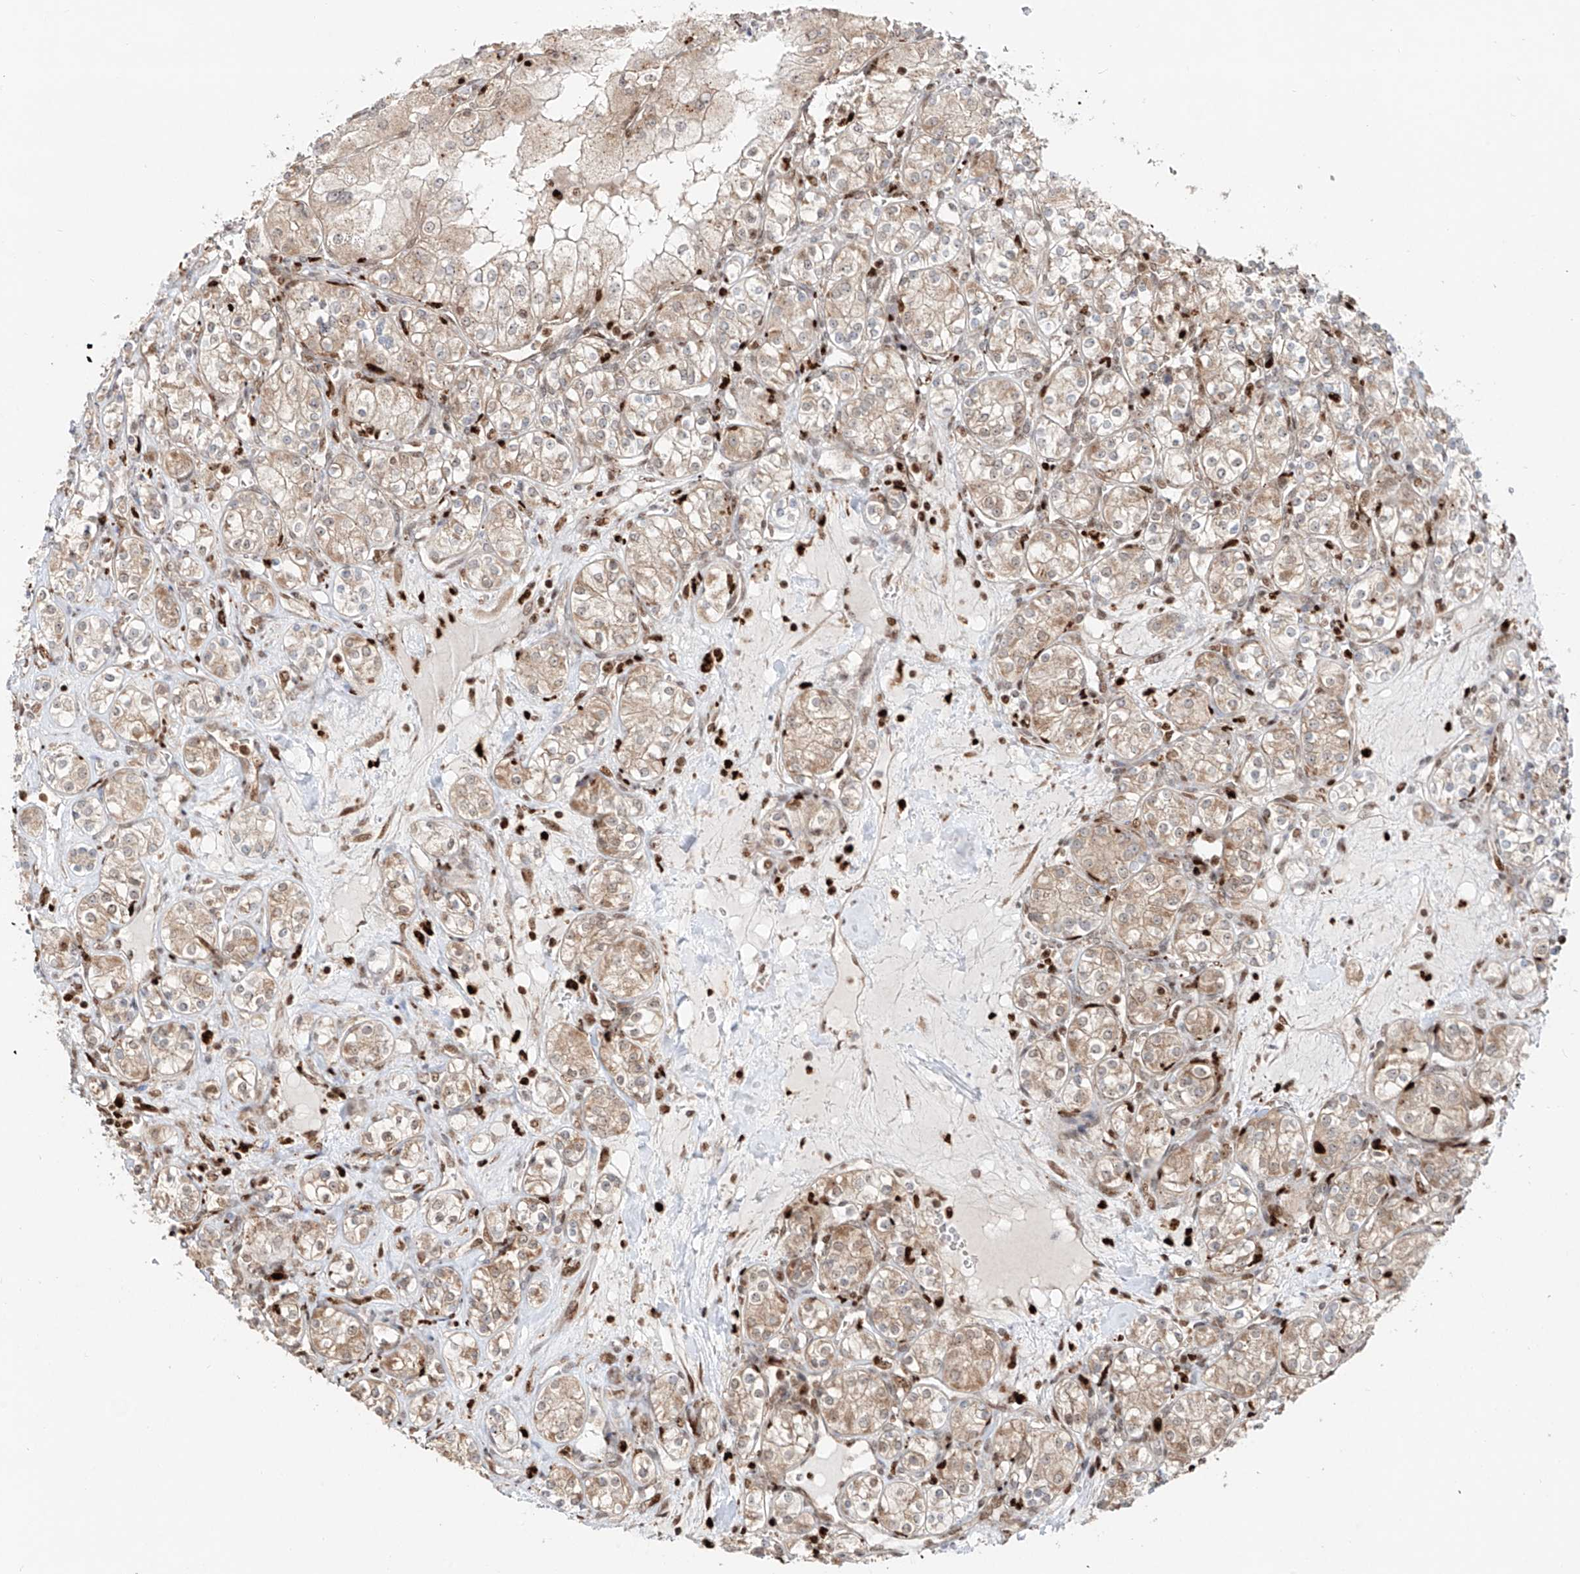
{"staining": {"intensity": "weak", "quantity": ">75%", "location": "cytoplasmic/membranous"}, "tissue": "renal cancer", "cell_type": "Tumor cells", "image_type": "cancer", "snomed": [{"axis": "morphology", "description": "Adenocarcinoma, NOS"}, {"axis": "topography", "description": "Kidney"}], "caption": "About >75% of tumor cells in renal cancer (adenocarcinoma) show weak cytoplasmic/membranous protein expression as visualized by brown immunohistochemical staining.", "gene": "DZIP1L", "patient": {"sex": "male", "age": 77}}